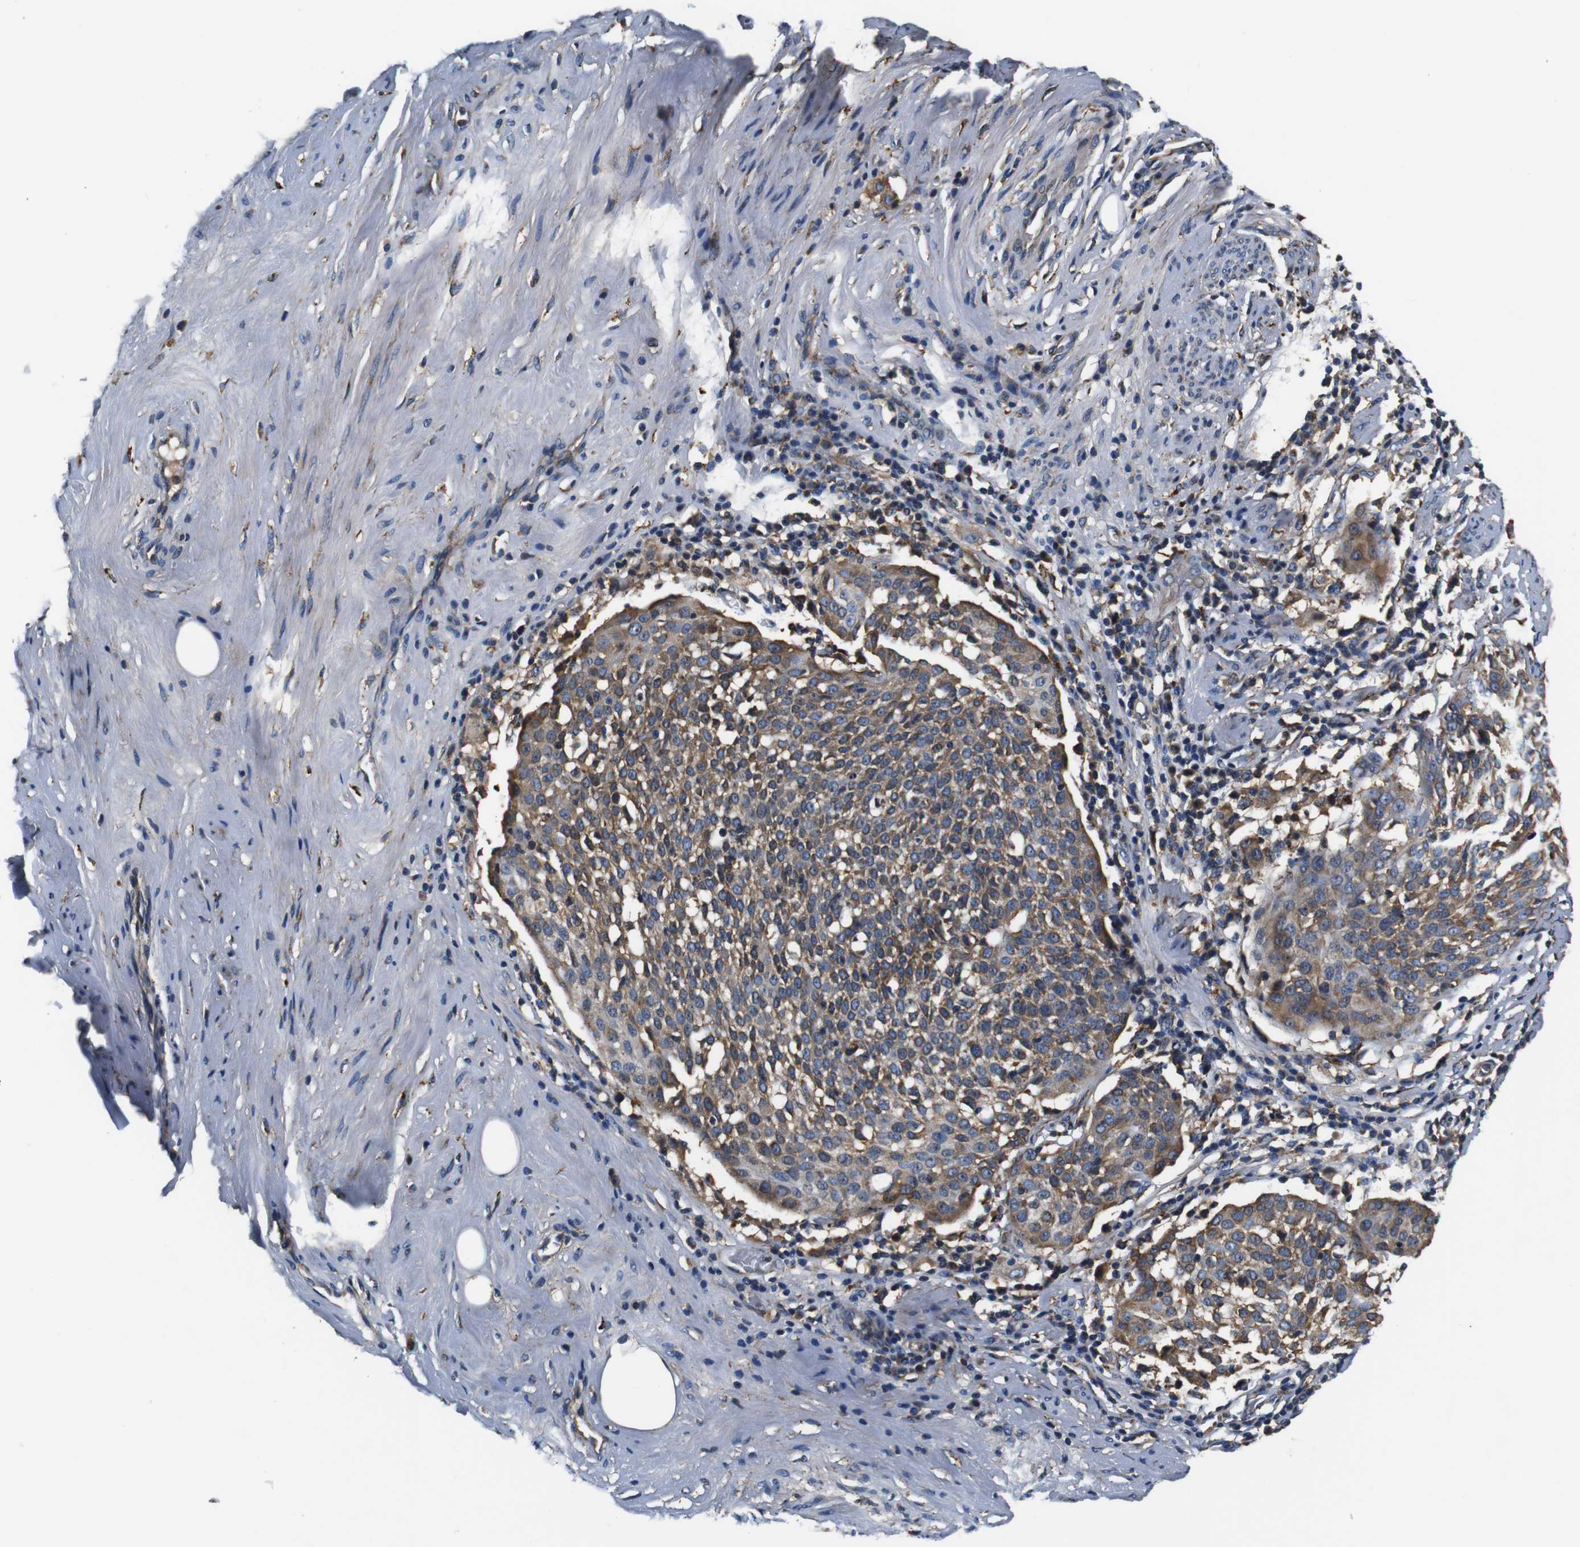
{"staining": {"intensity": "moderate", "quantity": ">75%", "location": "cytoplasmic/membranous"}, "tissue": "cervical cancer", "cell_type": "Tumor cells", "image_type": "cancer", "snomed": [{"axis": "morphology", "description": "Squamous cell carcinoma, NOS"}, {"axis": "topography", "description": "Cervix"}], "caption": "Immunohistochemical staining of cervical cancer demonstrates medium levels of moderate cytoplasmic/membranous positivity in about >75% of tumor cells. The staining was performed using DAB, with brown indicating positive protein expression. Nuclei are stained blue with hematoxylin.", "gene": "COL1A1", "patient": {"sex": "female", "age": 51}}